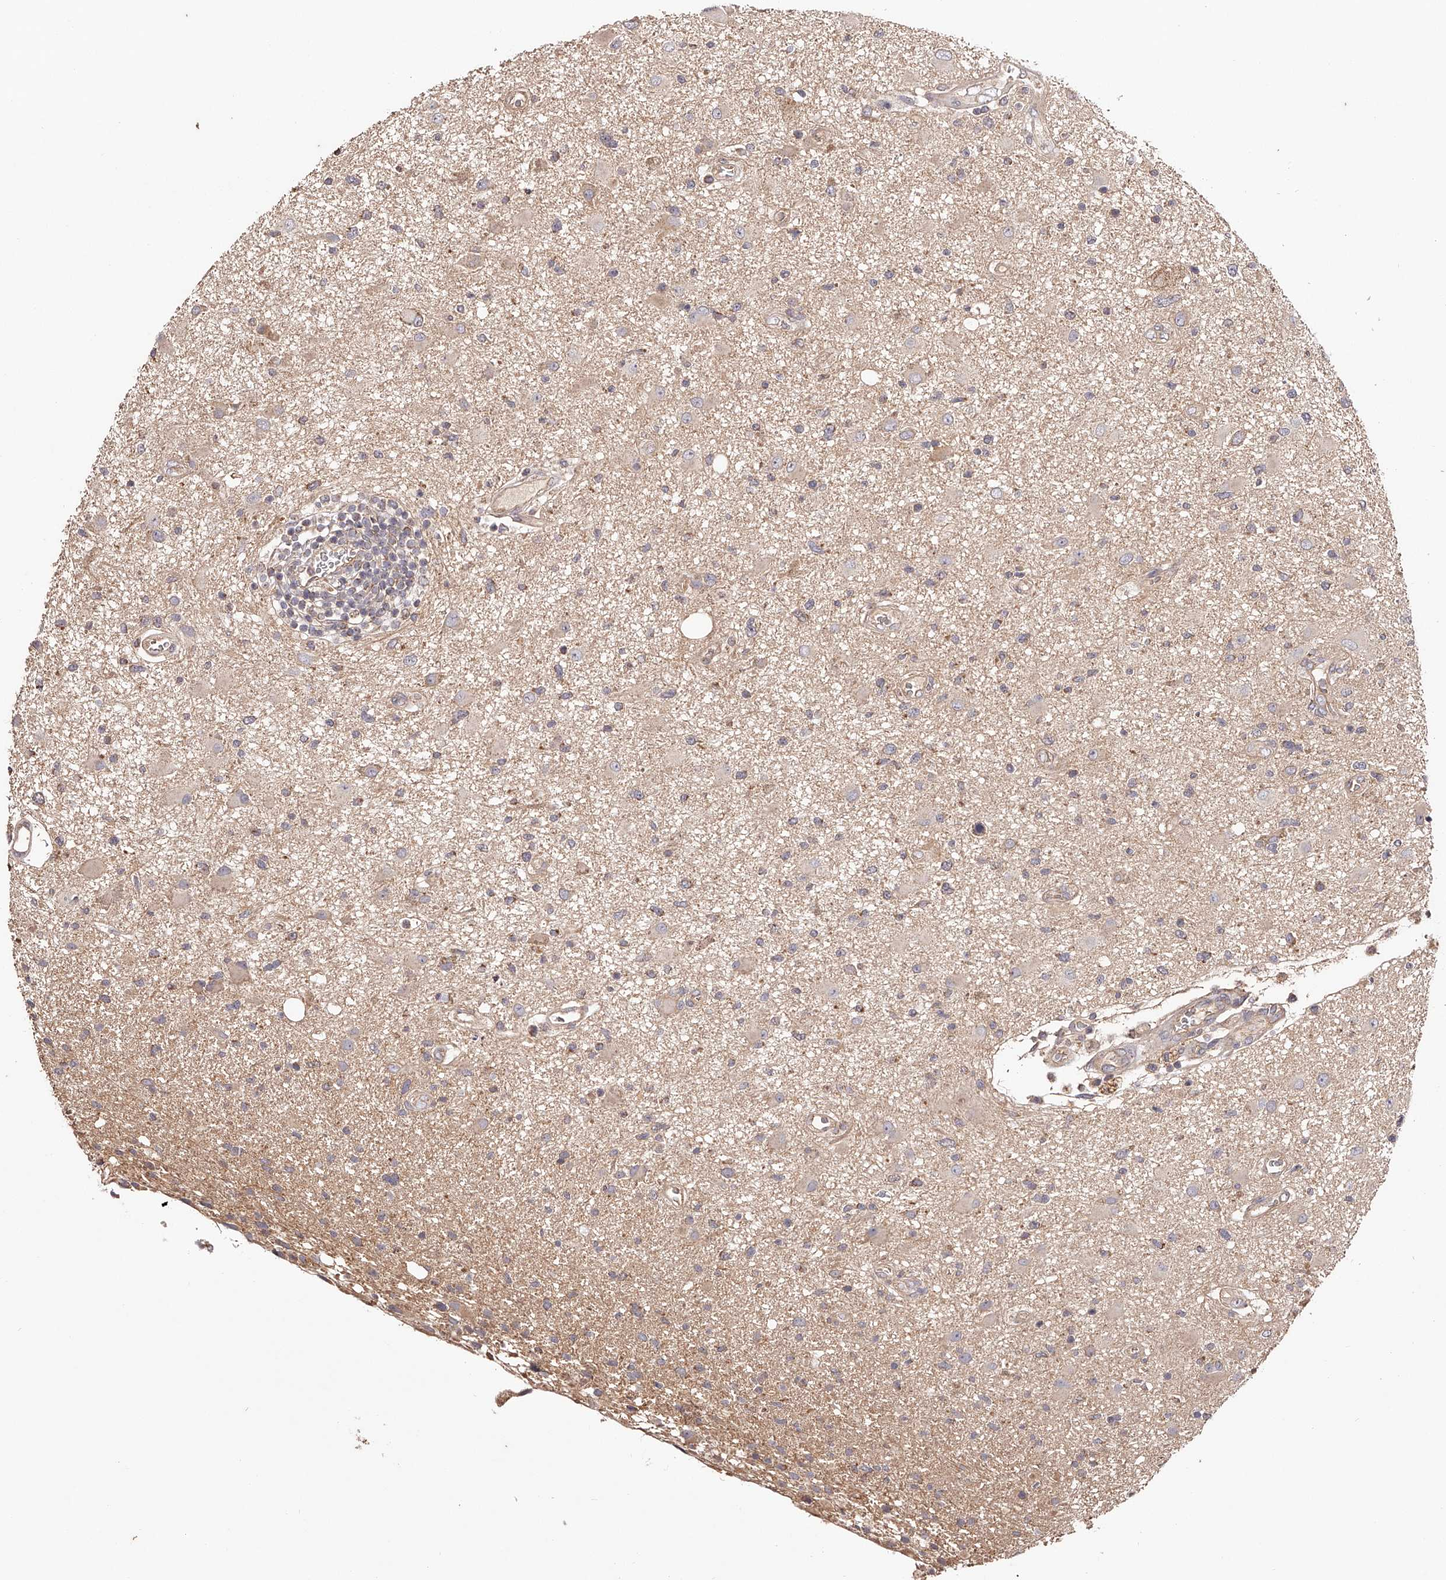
{"staining": {"intensity": "negative", "quantity": "none", "location": "none"}, "tissue": "glioma", "cell_type": "Tumor cells", "image_type": "cancer", "snomed": [{"axis": "morphology", "description": "Glioma, malignant, High grade"}, {"axis": "topography", "description": "Brain"}], "caption": "Immunohistochemical staining of high-grade glioma (malignant) shows no significant staining in tumor cells.", "gene": "USP21", "patient": {"sex": "male", "age": 33}}